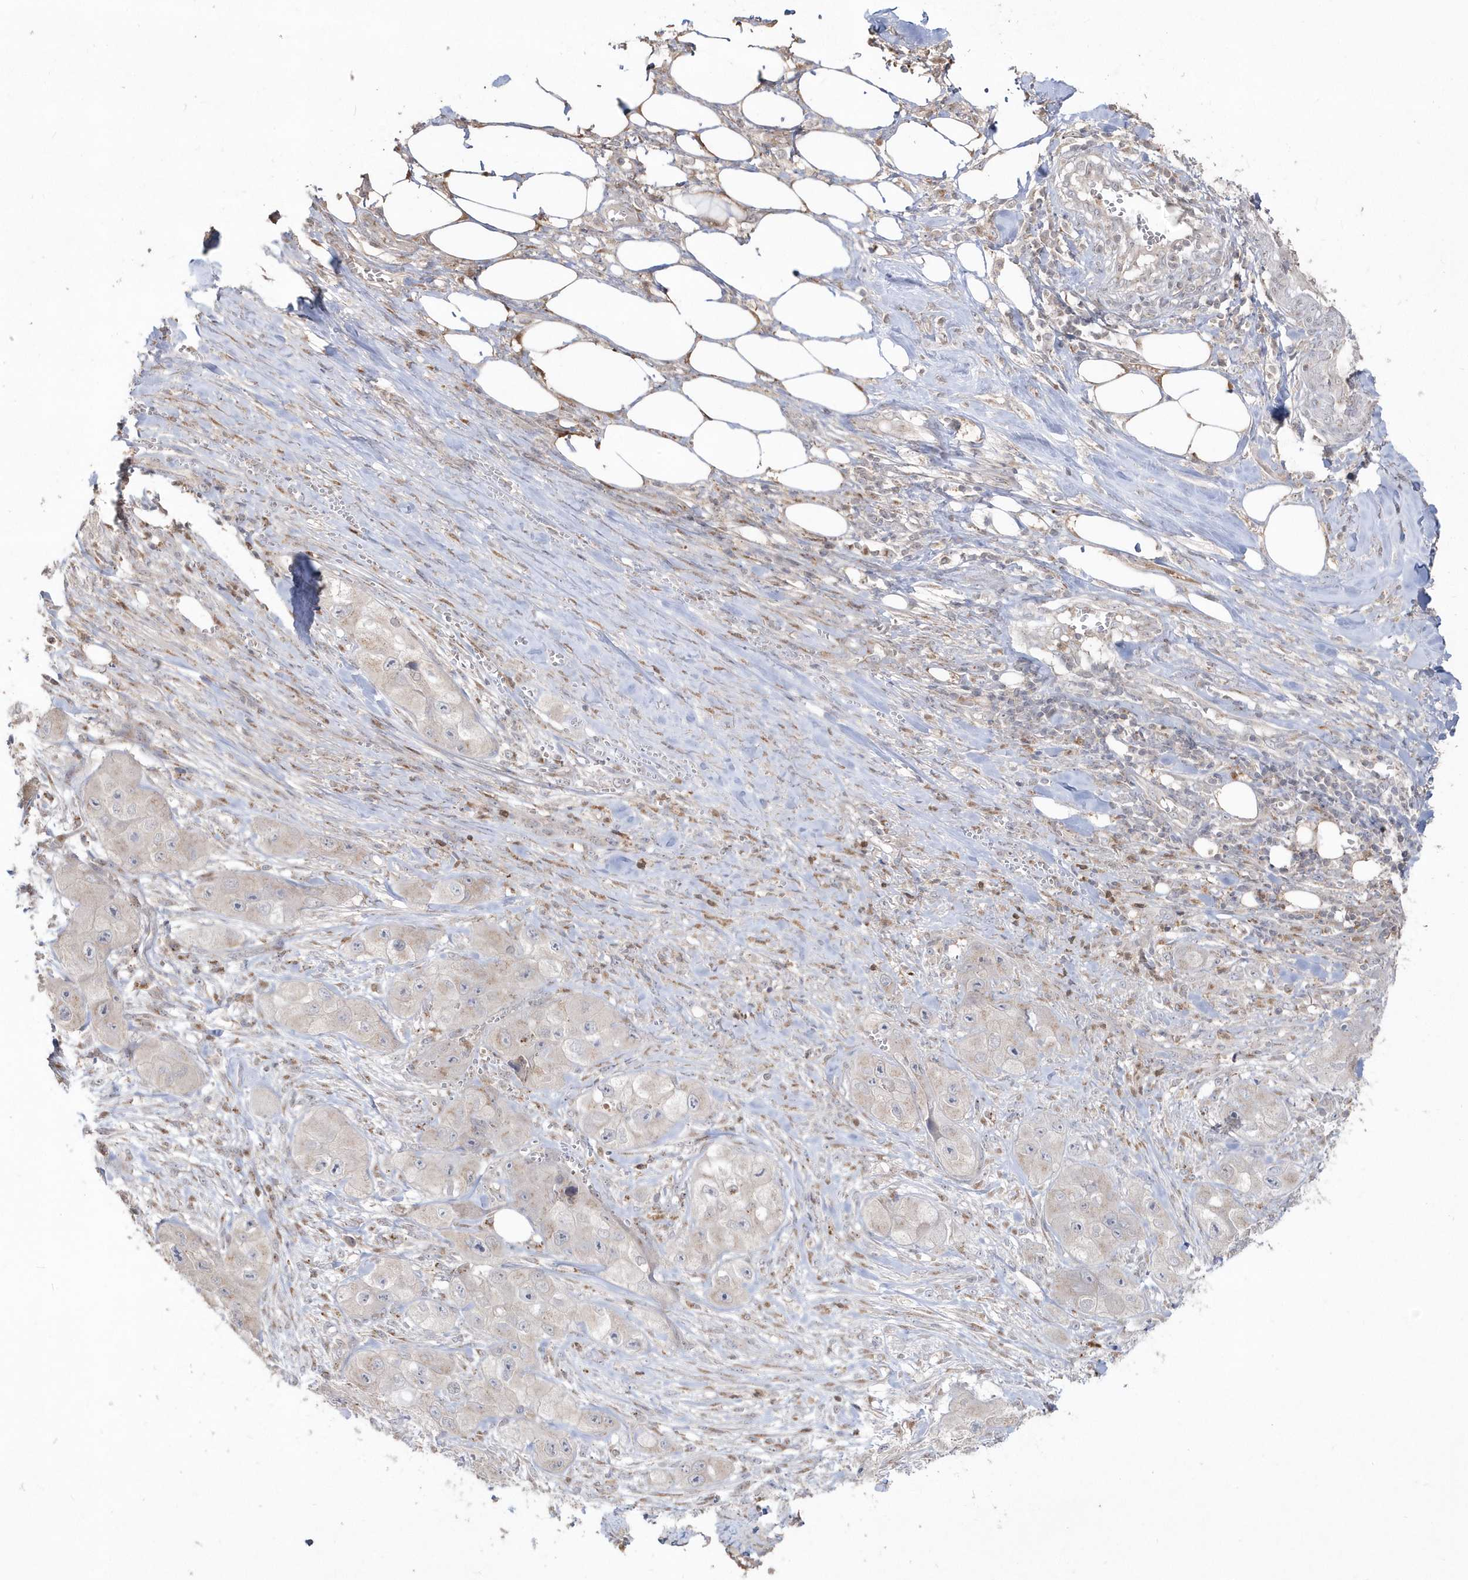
{"staining": {"intensity": "negative", "quantity": "none", "location": "none"}, "tissue": "skin cancer", "cell_type": "Tumor cells", "image_type": "cancer", "snomed": [{"axis": "morphology", "description": "Squamous cell carcinoma, NOS"}, {"axis": "topography", "description": "Skin"}, {"axis": "topography", "description": "Subcutis"}], "caption": "Tumor cells show no significant protein staining in squamous cell carcinoma (skin).", "gene": "GEMIN6", "patient": {"sex": "male", "age": 73}}